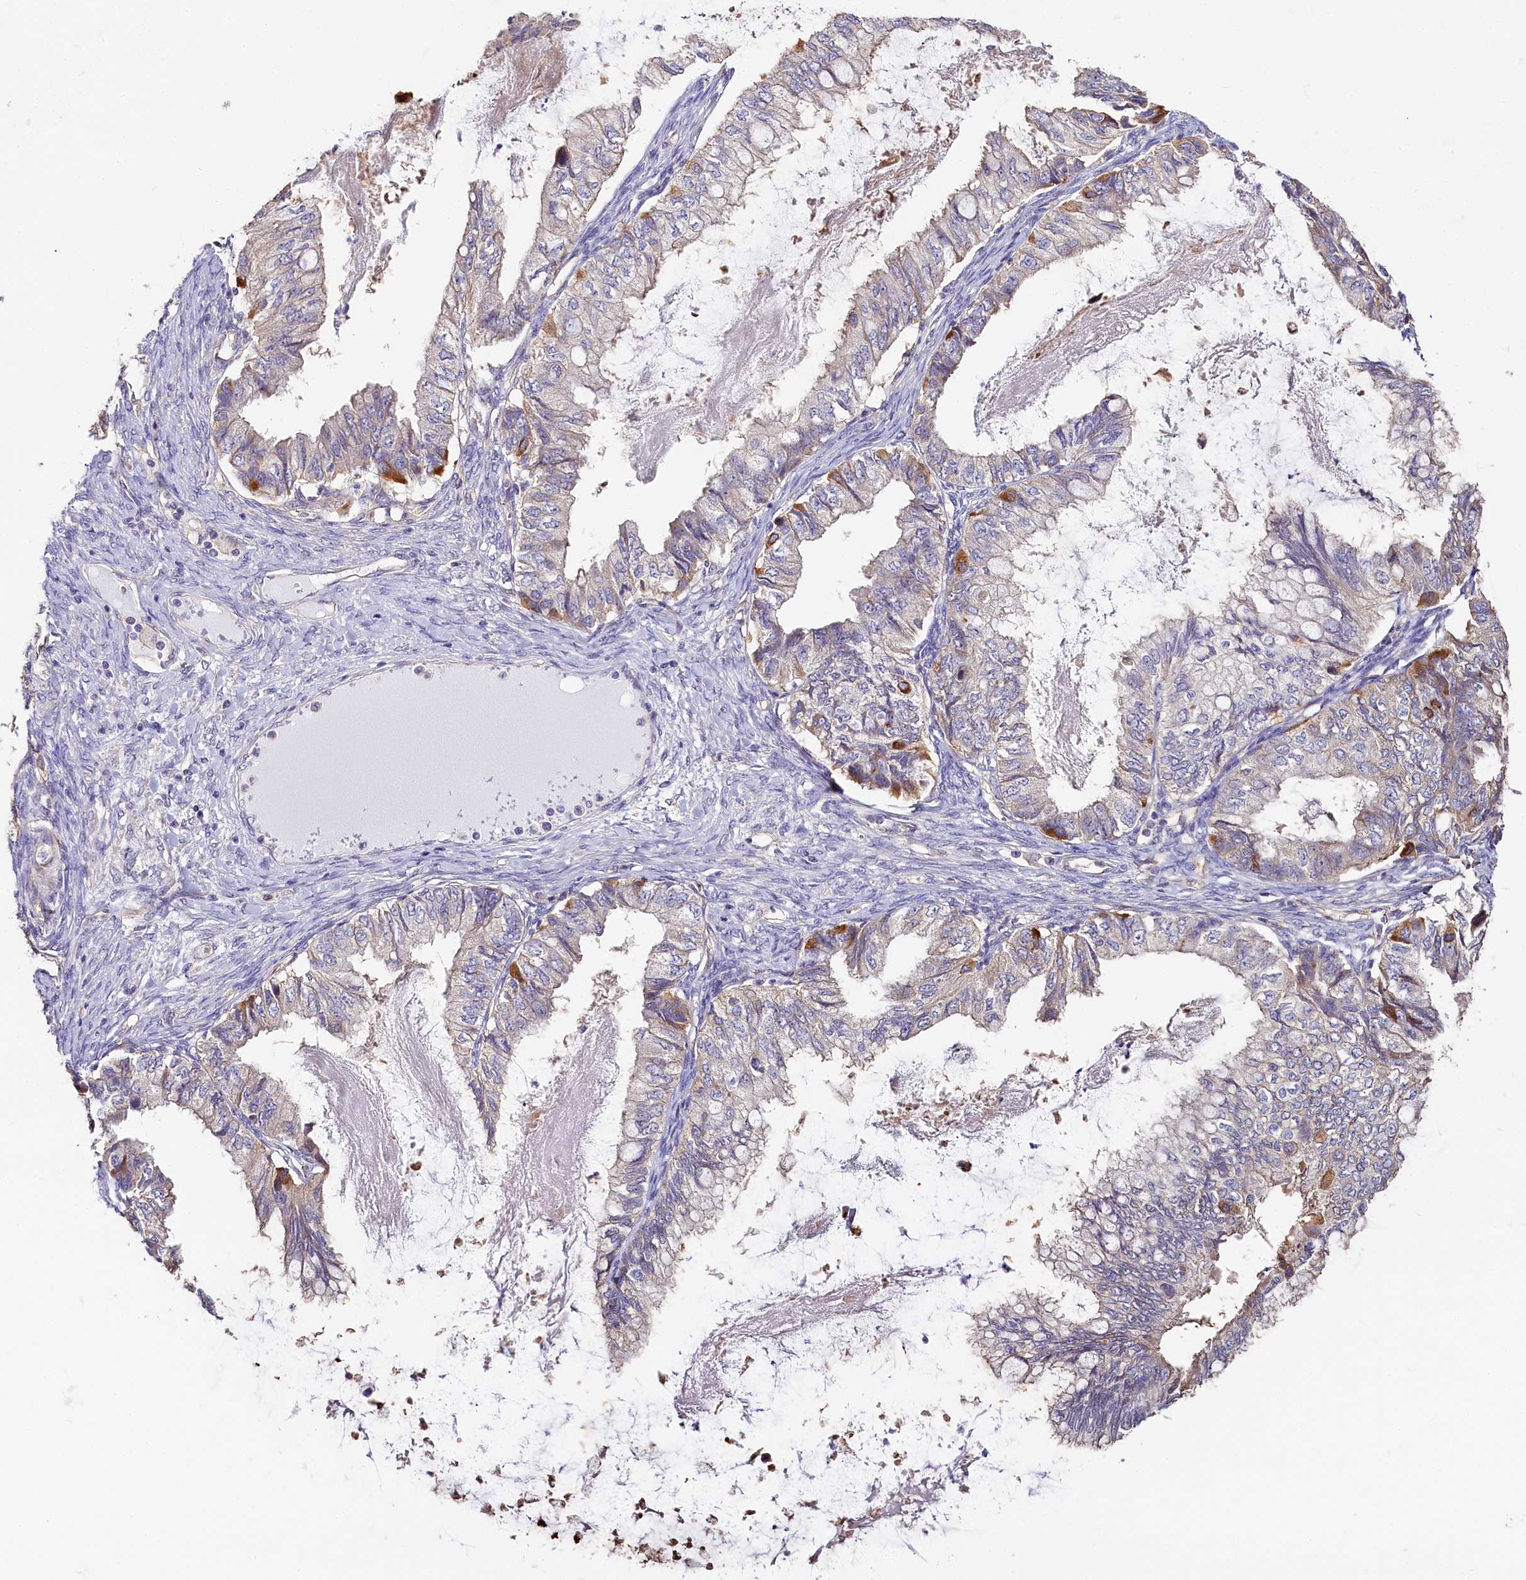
{"staining": {"intensity": "negative", "quantity": "none", "location": "none"}, "tissue": "ovarian cancer", "cell_type": "Tumor cells", "image_type": "cancer", "snomed": [{"axis": "morphology", "description": "Cystadenocarcinoma, mucinous, NOS"}, {"axis": "topography", "description": "Ovary"}], "caption": "Immunohistochemistry (IHC) photomicrograph of neoplastic tissue: ovarian mucinous cystadenocarcinoma stained with DAB exhibits no significant protein positivity in tumor cells.", "gene": "KATNB1", "patient": {"sex": "female", "age": 80}}